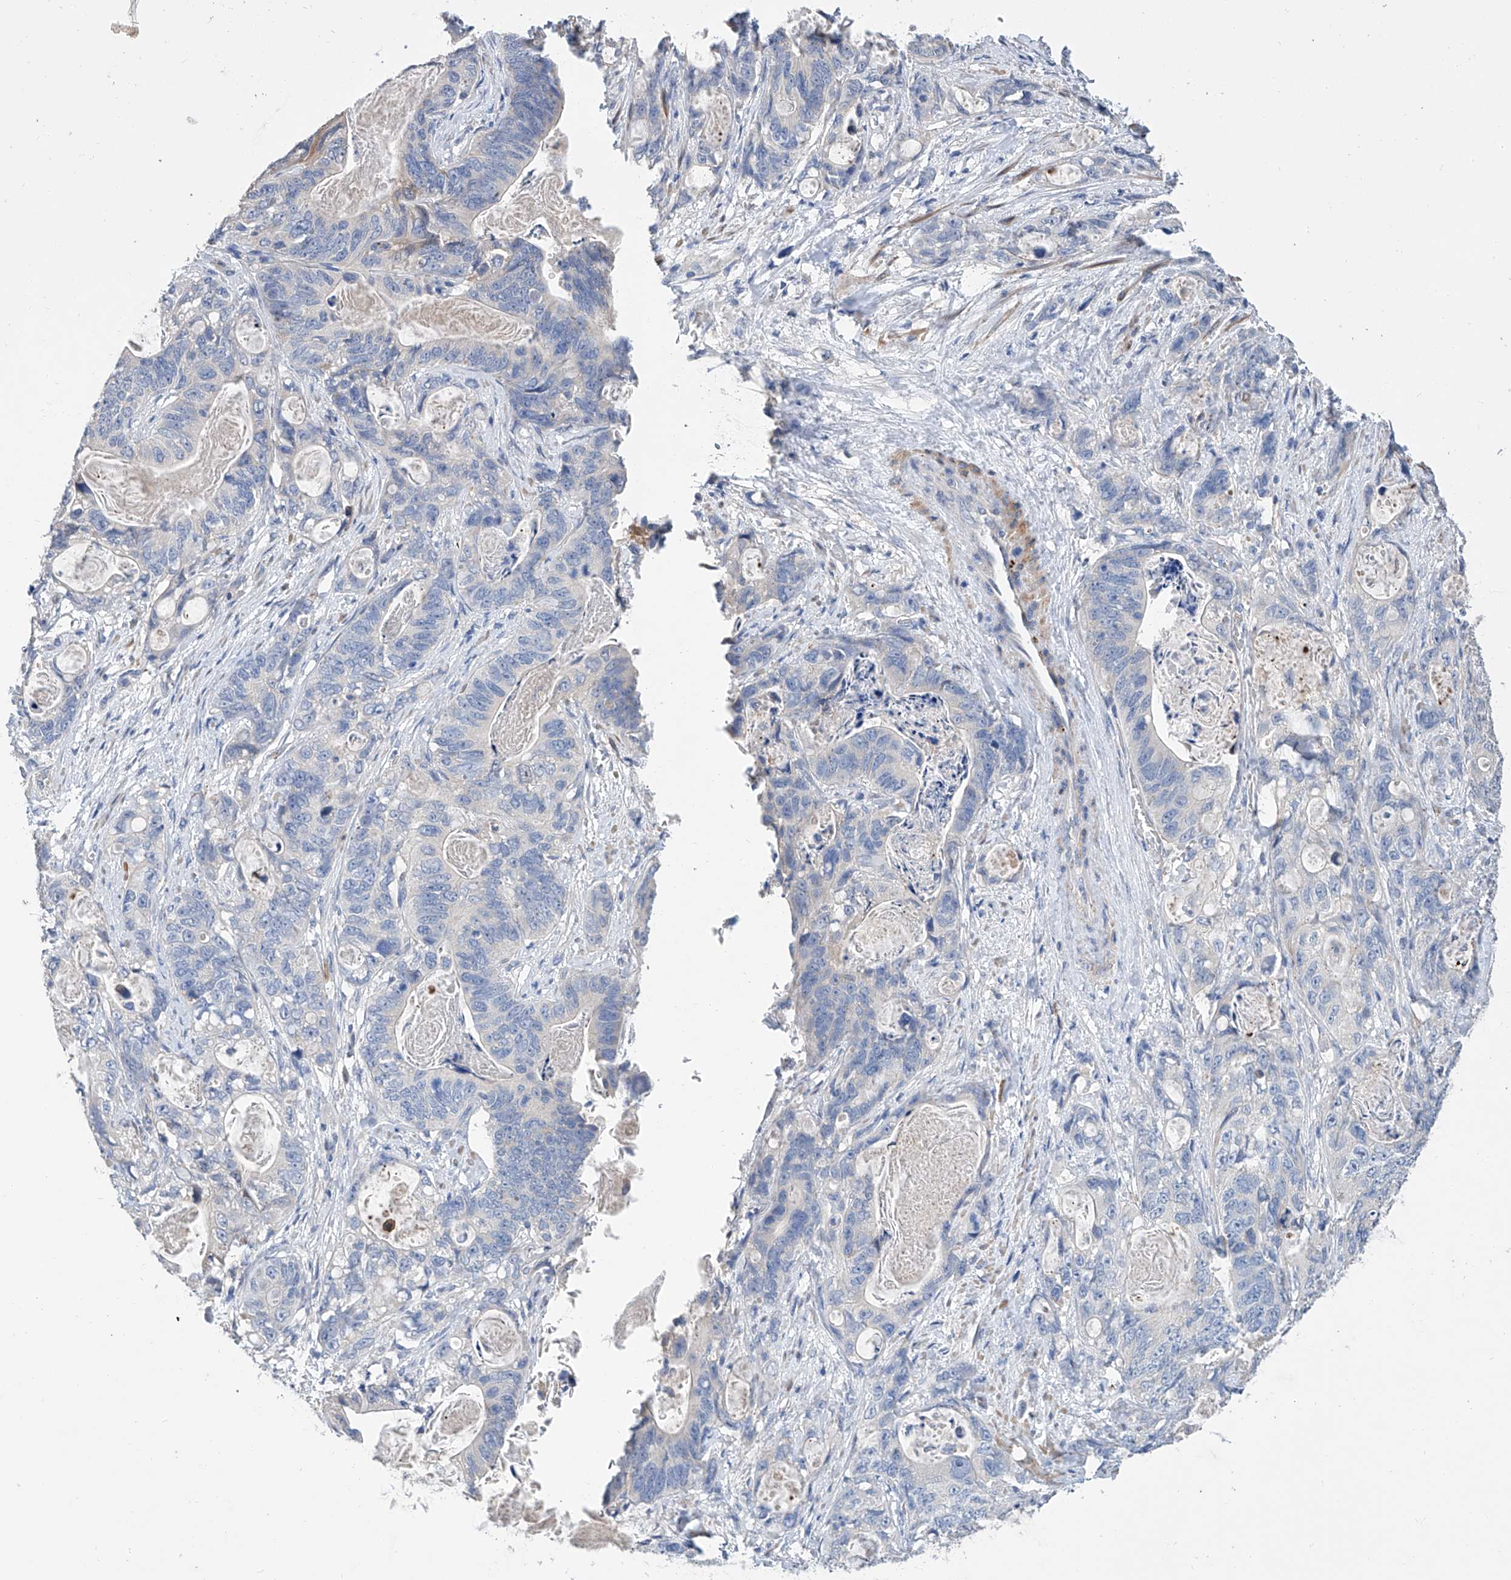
{"staining": {"intensity": "negative", "quantity": "none", "location": "none"}, "tissue": "stomach cancer", "cell_type": "Tumor cells", "image_type": "cancer", "snomed": [{"axis": "morphology", "description": "Normal tissue, NOS"}, {"axis": "morphology", "description": "Adenocarcinoma, NOS"}, {"axis": "topography", "description": "Stomach"}], "caption": "Human adenocarcinoma (stomach) stained for a protein using immunohistochemistry reveals no staining in tumor cells.", "gene": "GPT", "patient": {"sex": "female", "age": 89}}